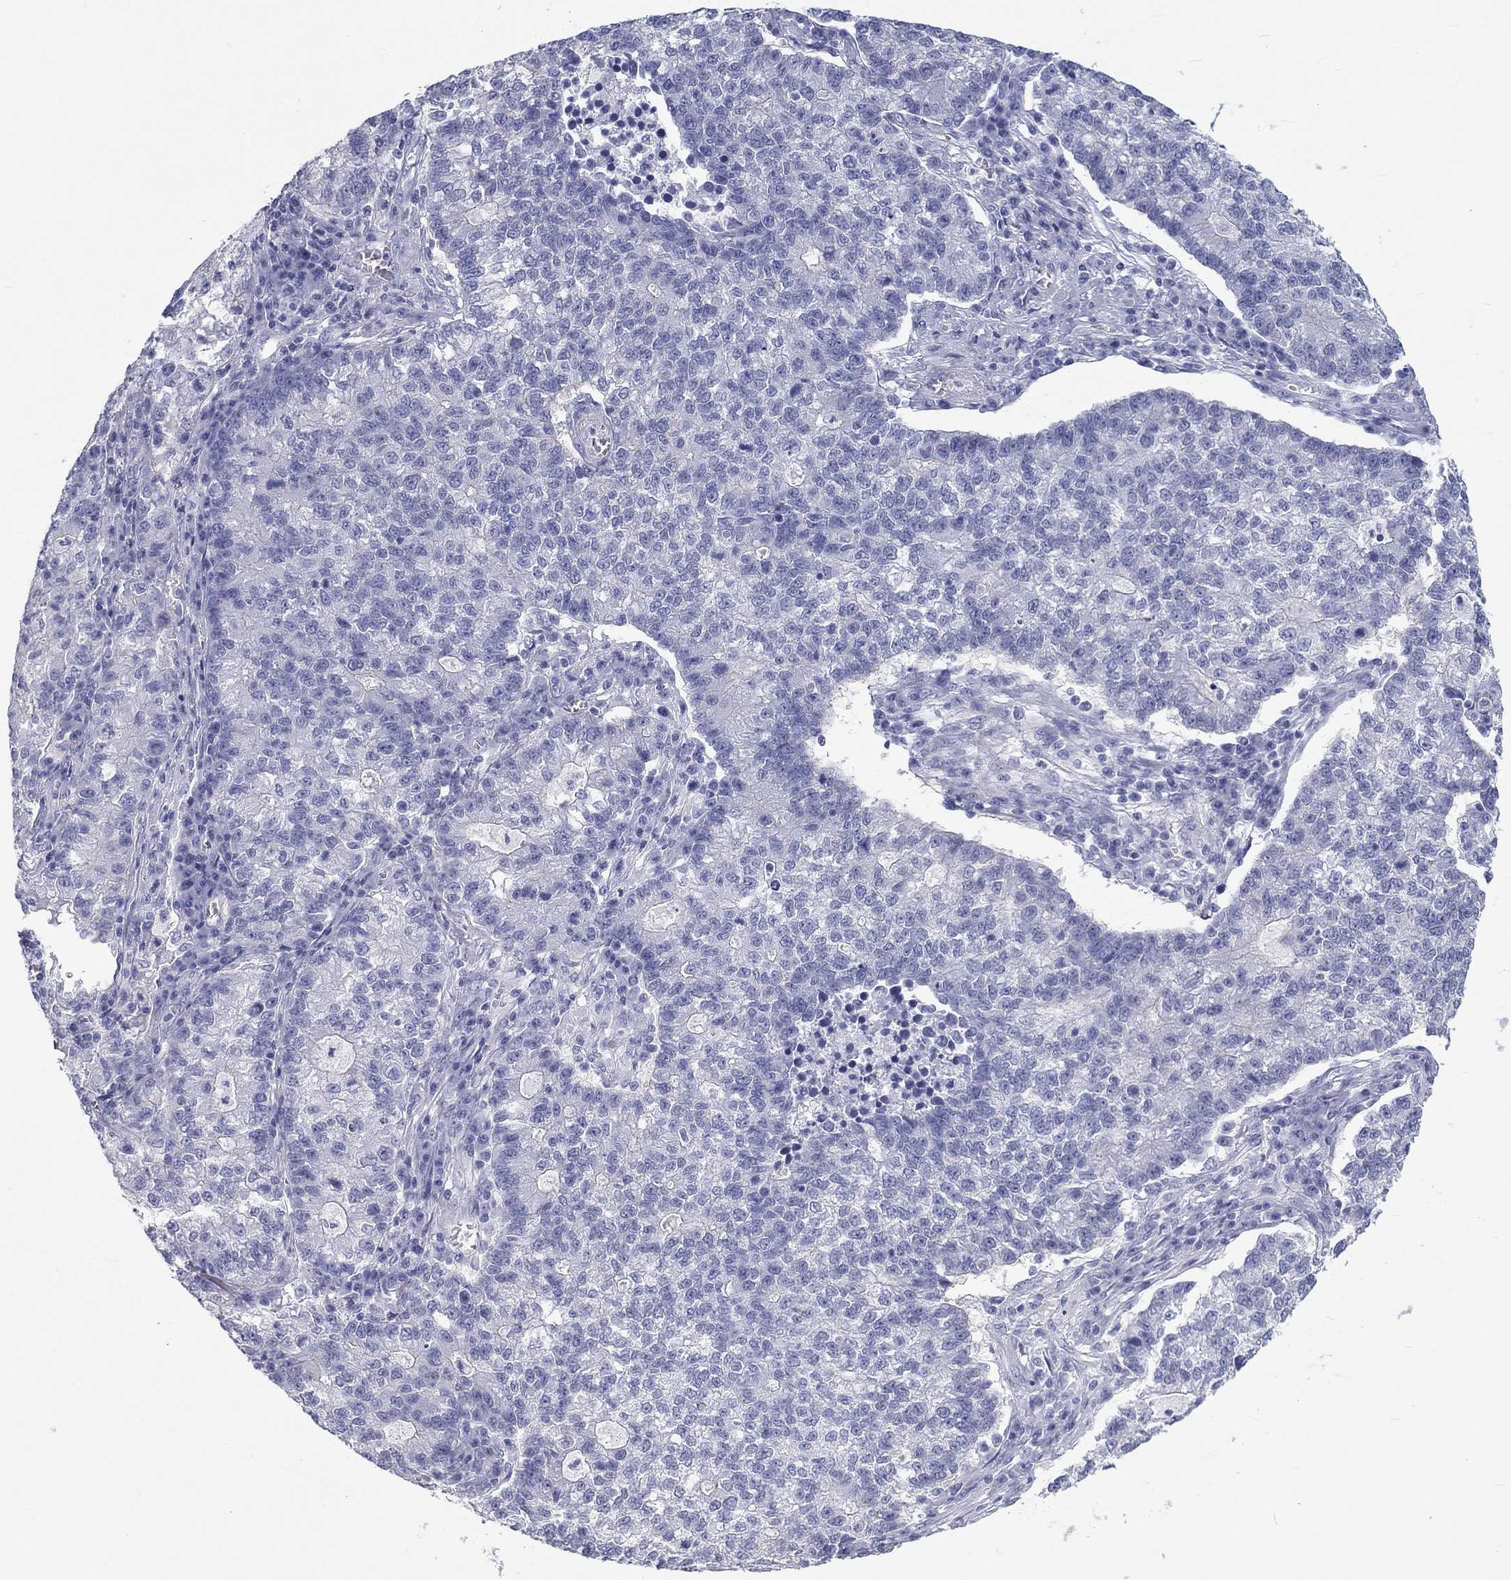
{"staining": {"intensity": "negative", "quantity": "none", "location": "none"}, "tissue": "lung cancer", "cell_type": "Tumor cells", "image_type": "cancer", "snomed": [{"axis": "morphology", "description": "Adenocarcinoma, NOS"}, {"axis": "topography", "description": "Lung"}], "caption": "An IHC histopathology image of lung cancer (adenocarcinoma) is shown. There is no staining in tumor cells of lung cancer (adenocarcinoma).", "gene": "DNALI1", "patient": {"sex": "male", "age": 57}}